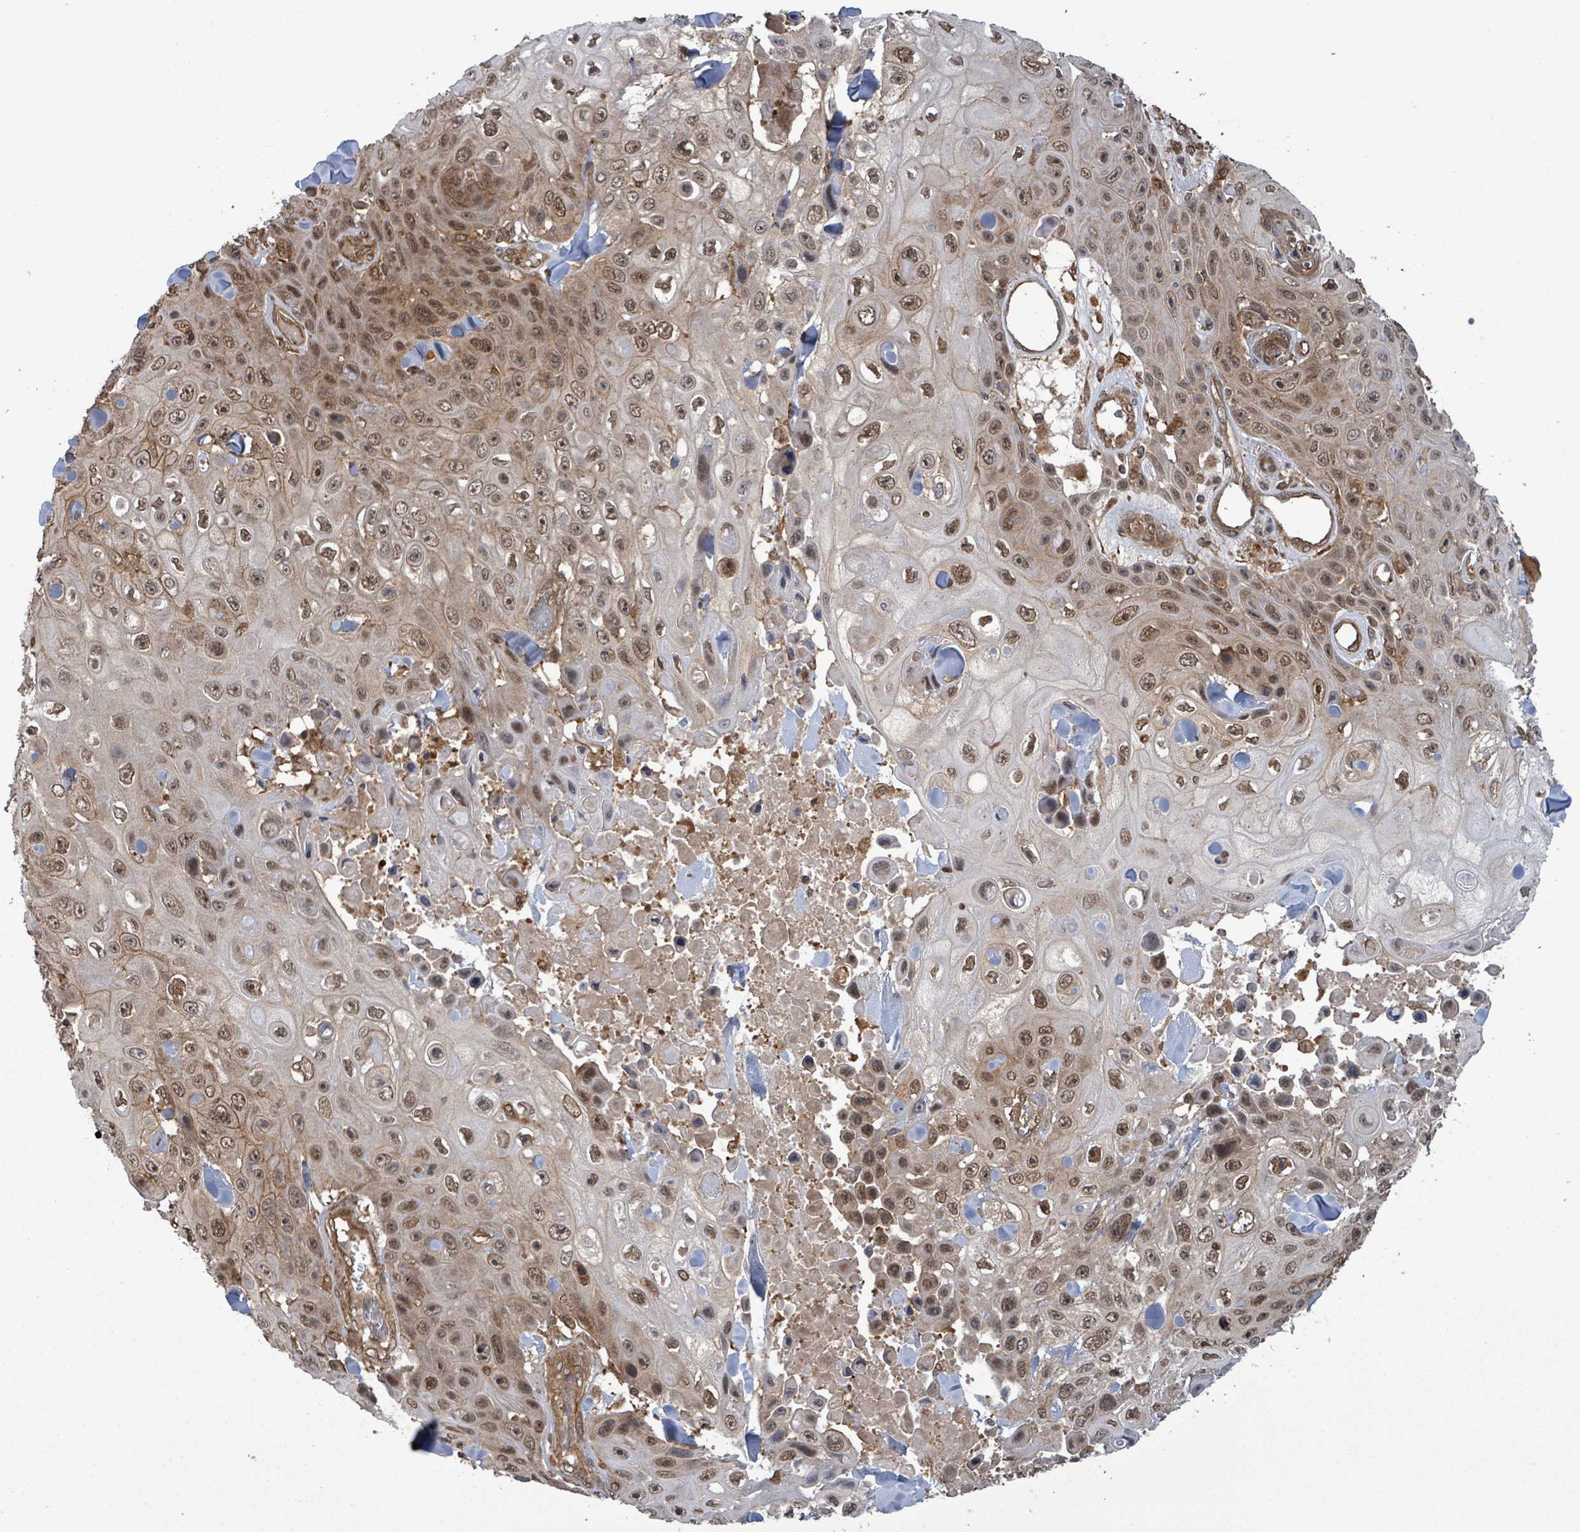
{"staining": {"intensity": "moderate", "quantity": ">75%", "location": "nuclear"}, "tissue": "skin cancer", "cell_type": "Tumor cells", "image_type": "cancer", "snomed": [{"axis": "morphology", "description": "Squamous cell carcinoma, NOS"}, {"axis": "topography", "description": "Skin"}], "caption": "Squamous cell carcinoma (skin) stained with a brown dye exhibits moderate nuclear positive expression in approximately >75% of tumor cells.", "gene": "KLC1", "patient": {"sex": "male", "age": 82}}